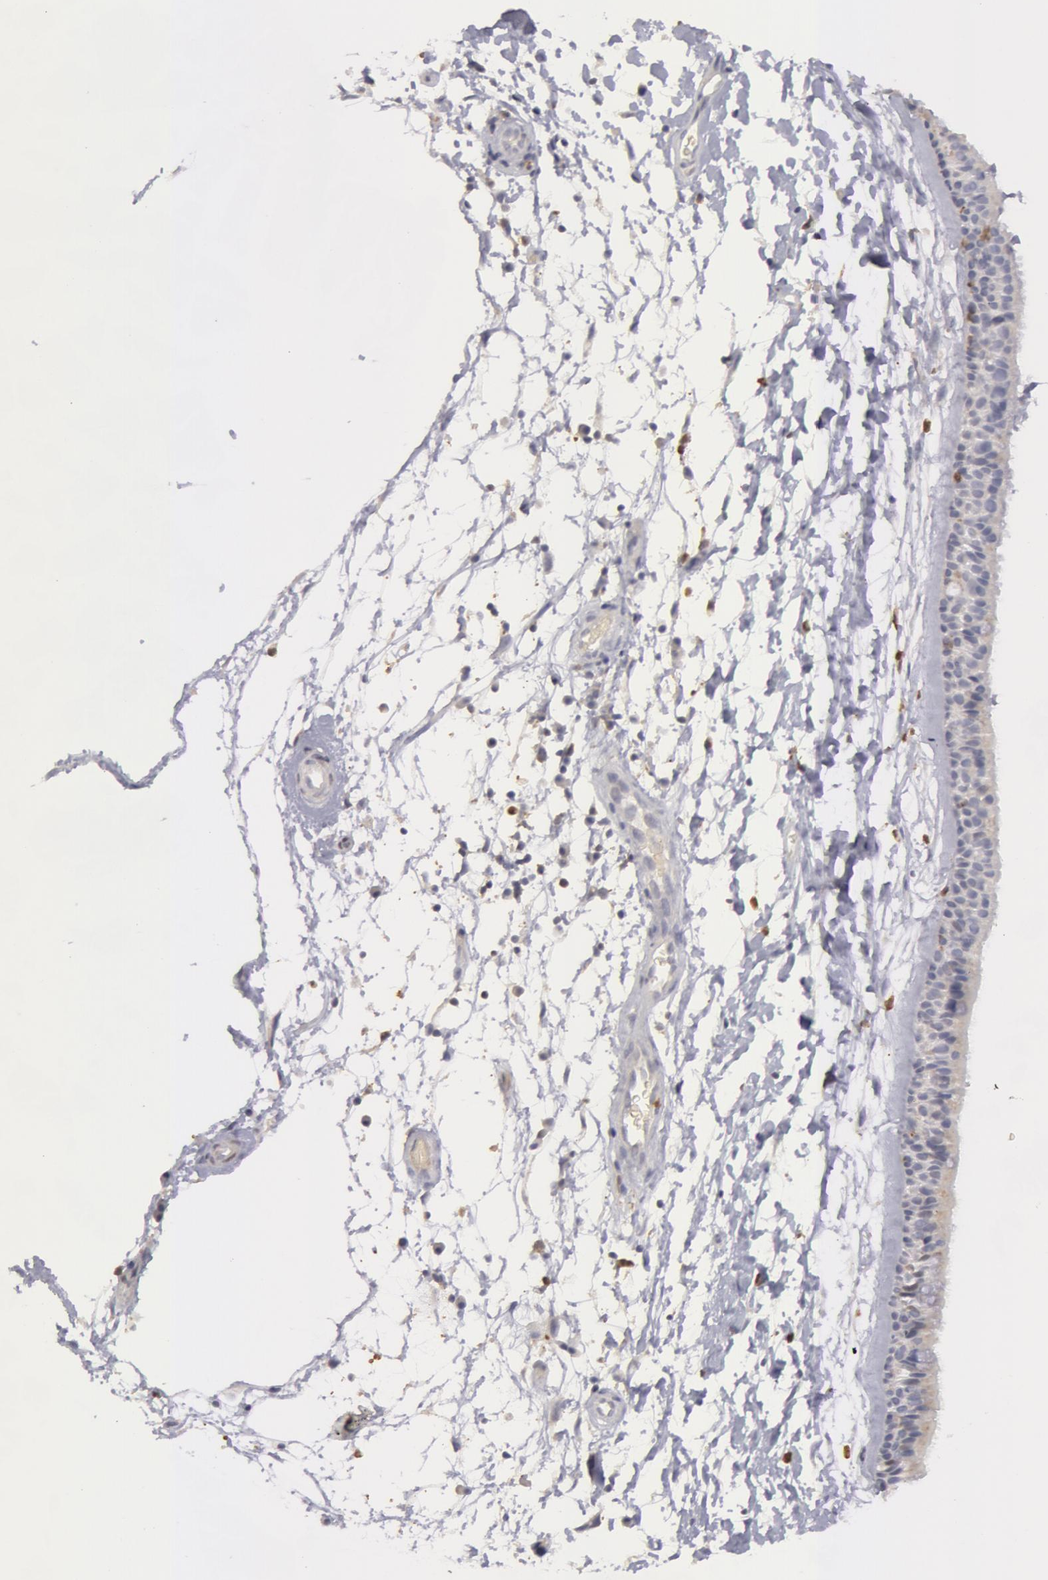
{"staining": {"intensity": "weak", "quantity": "25%-75%", "location": "cytoplasmic/membranous"}, "tissue": "nasopharynx", "cell_type": "Respiratory epithelial cells", "image_type": "normal", "snomed": [{"axis": "morphology", "description": "Normal tissue, NOS"}, {"axis": "topography", "description": "Nasopharynx"}], "caption": "Approximately 25%-75% of respiratory epithelial cells in normal human nasopharynx demonstrate weak cytoplasmic/membranous protein expression as visualized by brown immunohistochemical staining.", "gene": "CAT", "patient": {"sex": "male", "age": 13}}